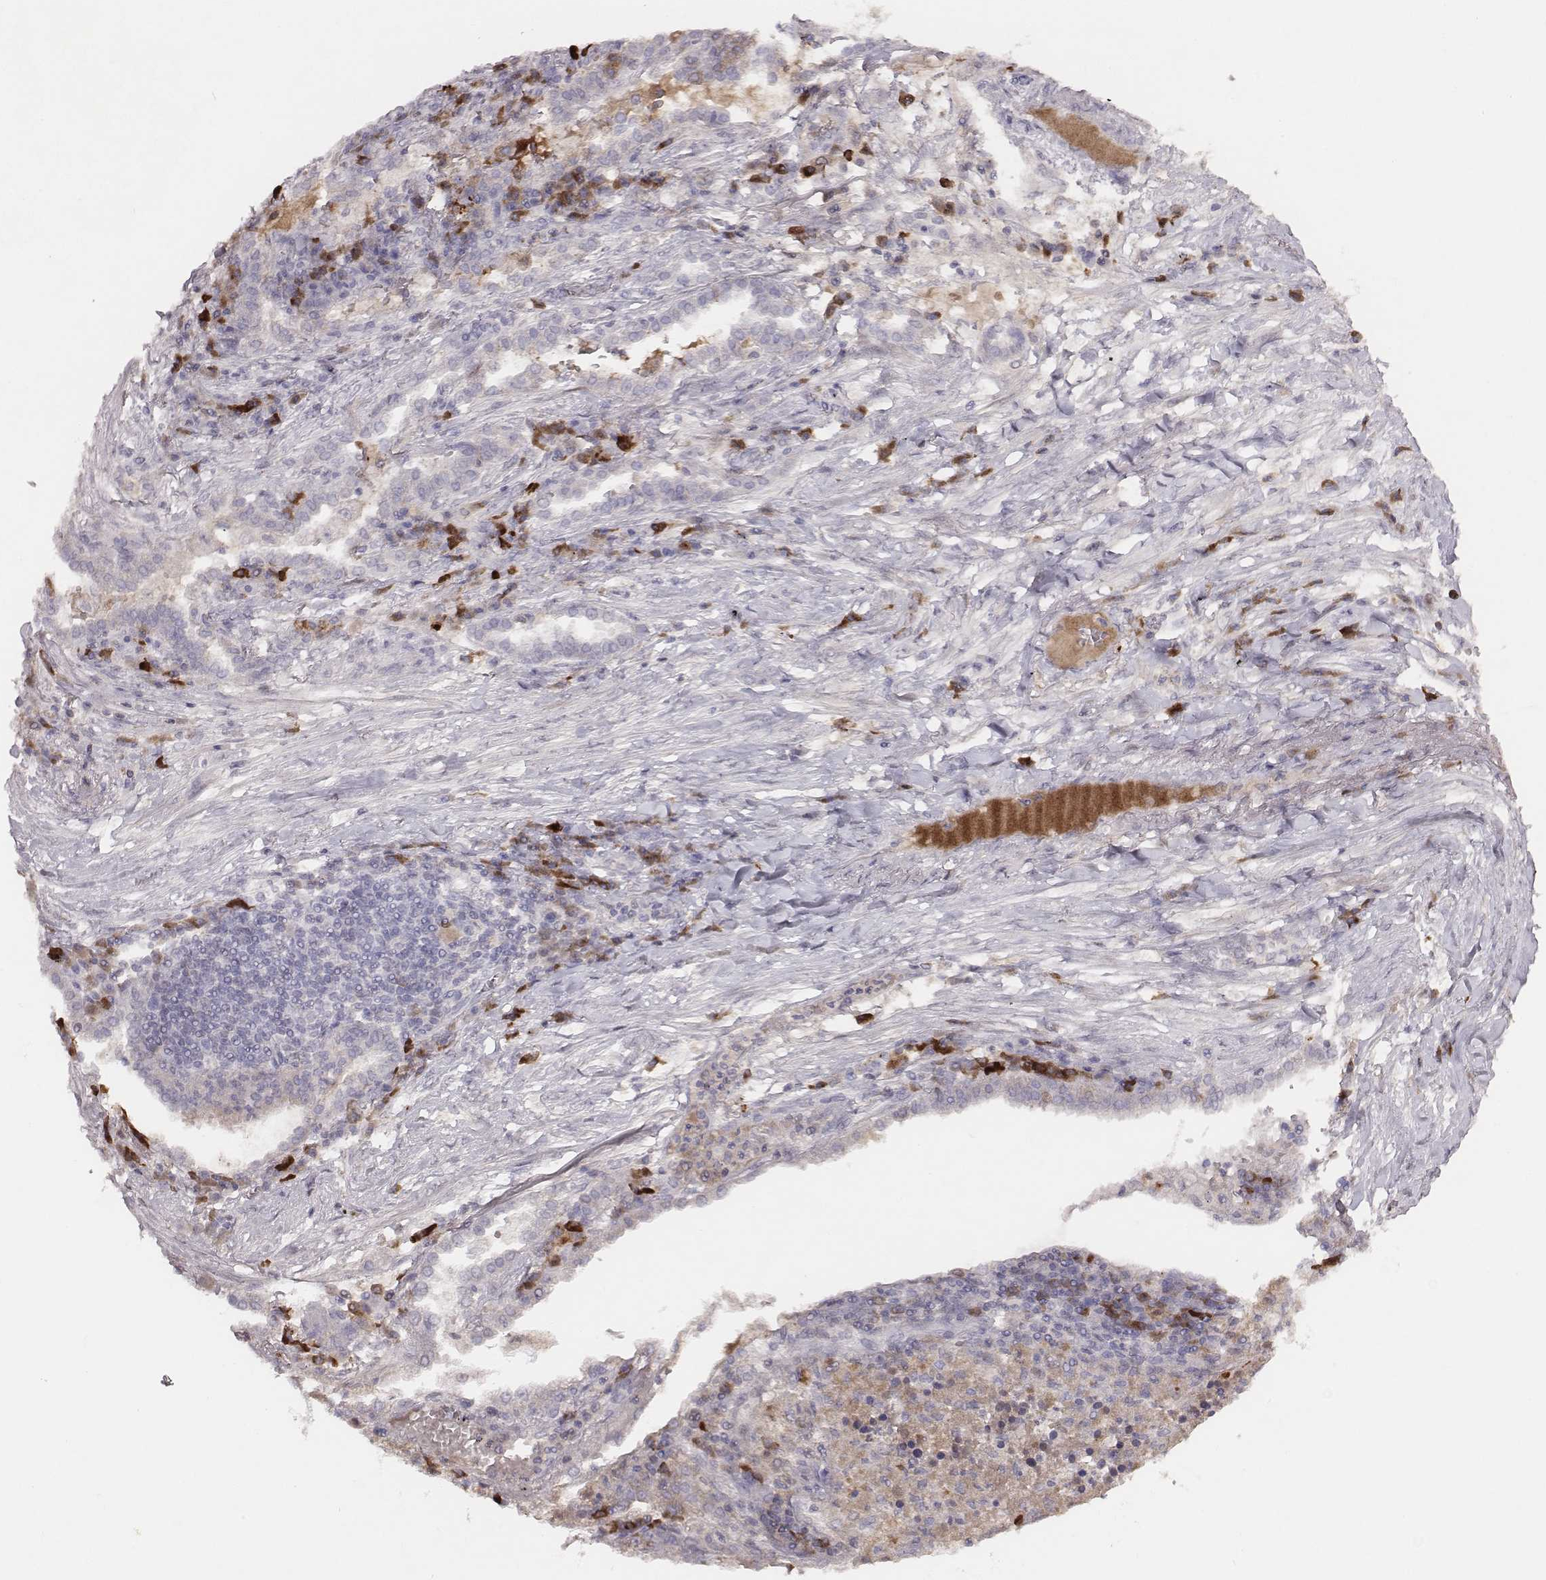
{"staining": {"intensity": "negative", "quantity": "none", "location": "none"}, "tissue": "lung cancer", "cell_type": "Tumor cells", "image_type": "cancer", "snomed": [{"axis": "morphology", "description": "Adenocarcinoma, NOS"}, {"axis": "topography", "description": "Lung"}], "caption": "Immunohistochemistry photomicrograph of human adenocarcinoma (lung) stained for a protein (brown), which reveals no expression in tumor cells.", "gene": "SLC22A6", "patient": {"sex": "male", "age": 57}}